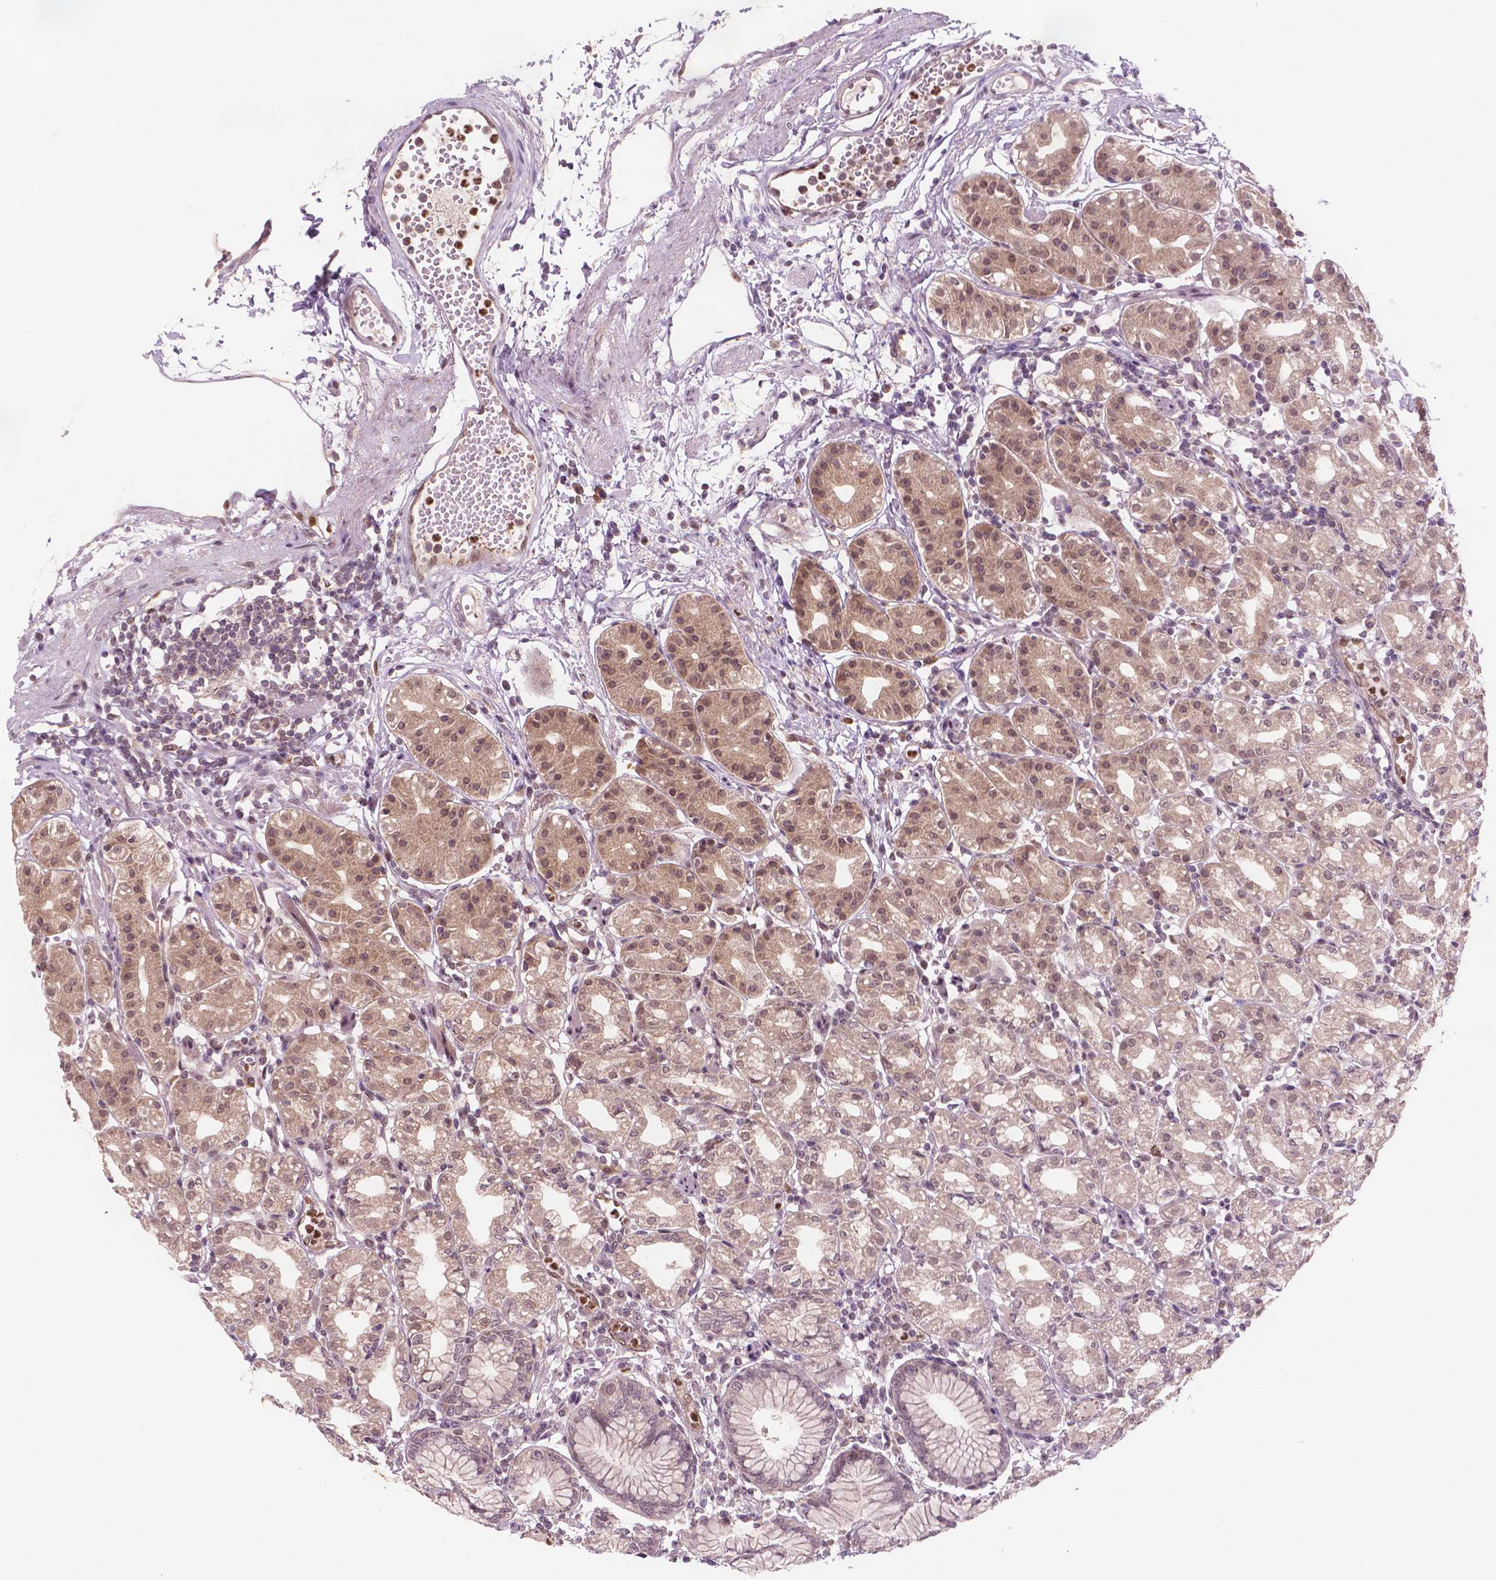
{"staining": {"intensity": "moderate", "quantity": ">75%", "location": "nuclear"}, "tissue": "stomach", "cell_type": "Glandular cells", "image_type": "normal", "snomed": [{"axis": "morphology", "description": "Normal tissue, NOS"}, {"axis": "topography", "description": "Skeletal muscle"}, {"axis": "topography", "description": "Stomach"}], "caption": "IHC histopathology image of benign stomach: human stomach stained using IHC displays medium levels of moderate protein expression localized specifically in the nuclear of glandular cells, appearing as a nuclear brown color.", "gene": "NFAT5", "patient": {"sex": "female", "age": 57}}